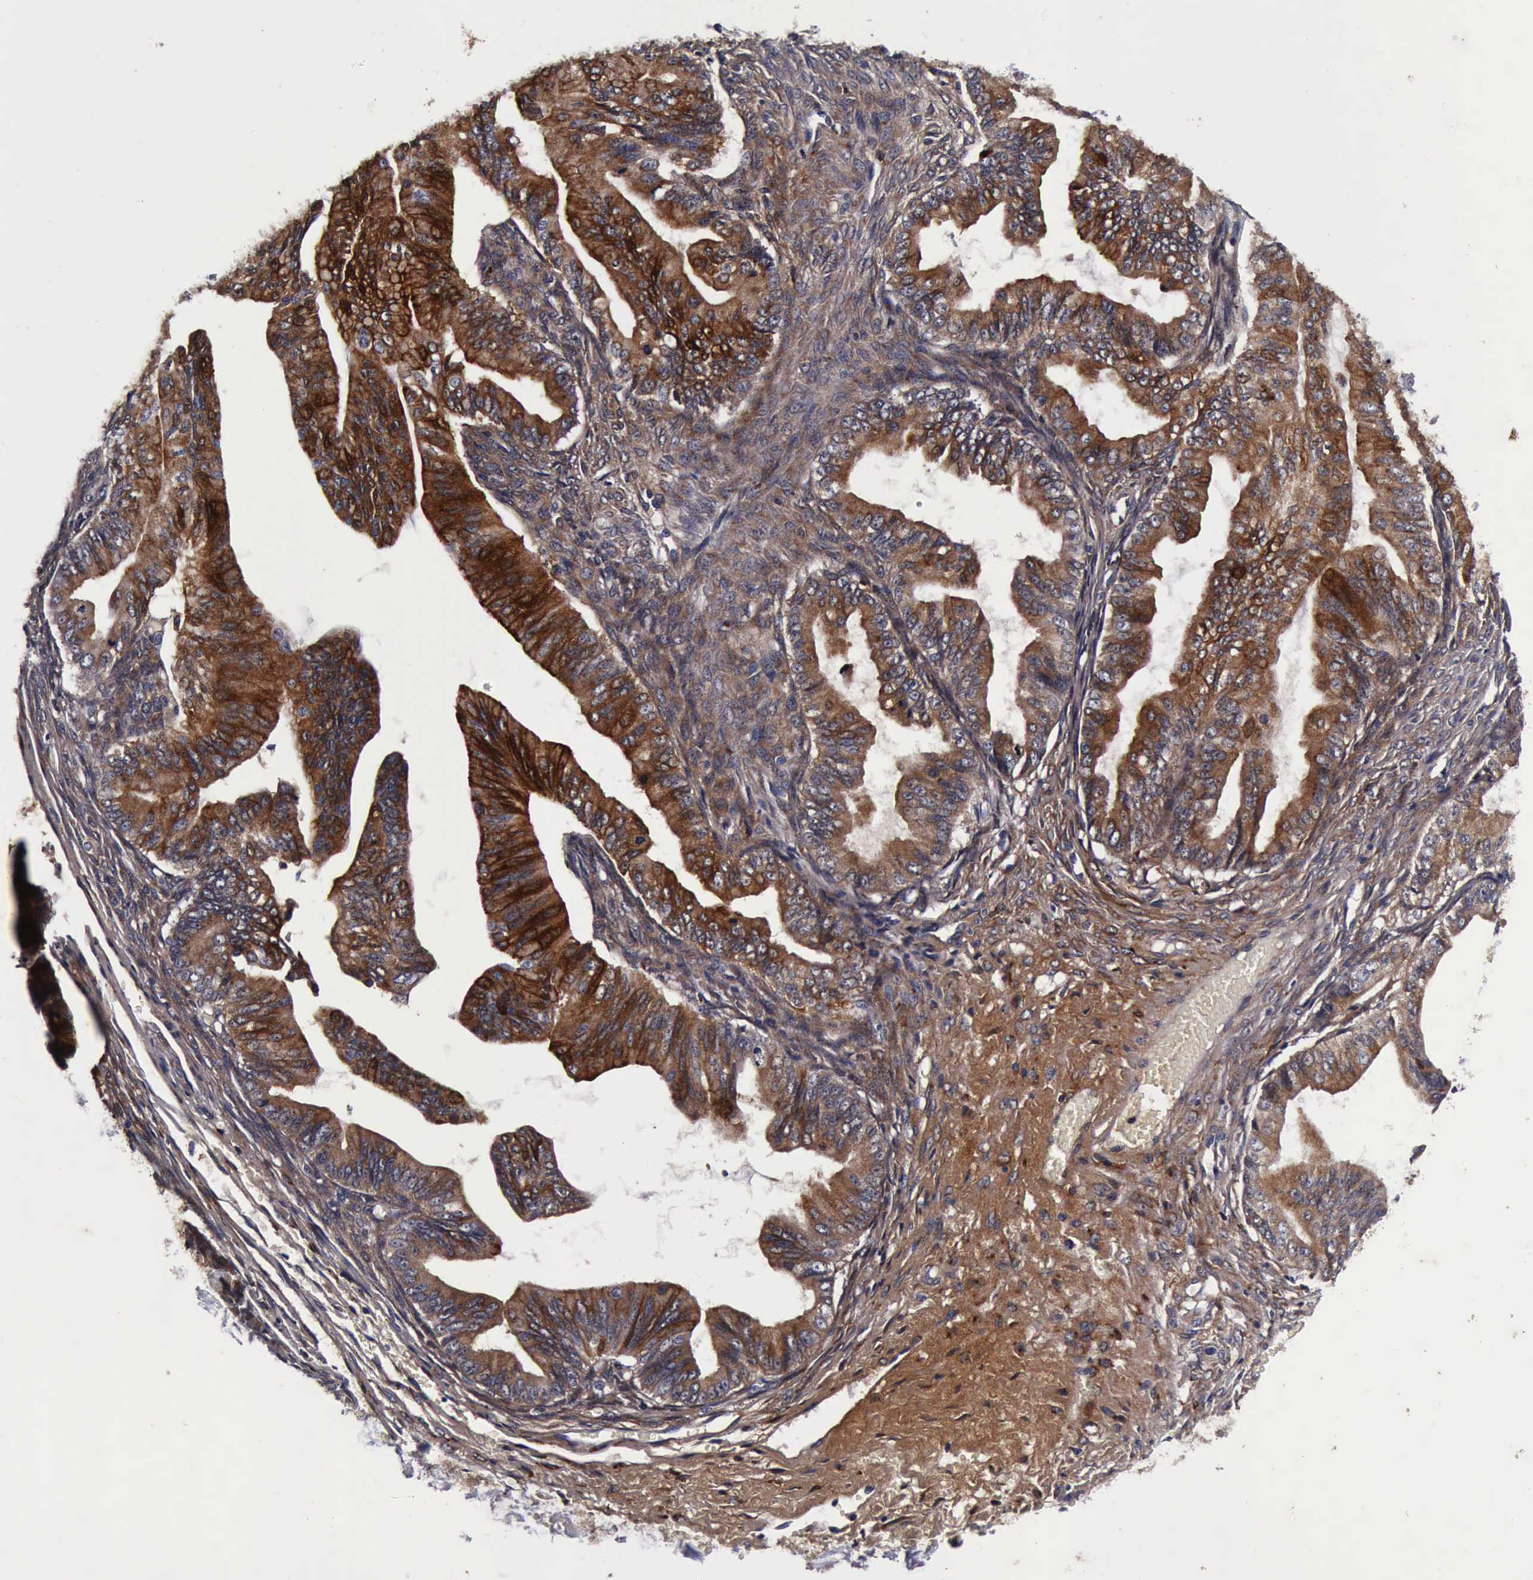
{"staining": {"intensity": "strong", "quantity": ">75%", "location": "cytoplasmic/membranous"}, "tissue": "ovarian cancer", "cell_type": "Tumor cells", "image_type": "cancer", "snomed": [{"axis": "morphology", "description": "Cystadenocarcinoma, mucinous, NOS"}, {"axis": "topography", "description": "Ovary"}], "caption": "Tumor cells display high levels of strong cytoplasmic/membranous staining in about >75% of cells in ovarian mucinous cystadenocarcinoma.", "gene": "CST3", "patient": {"sex": "female", "age": 36}}